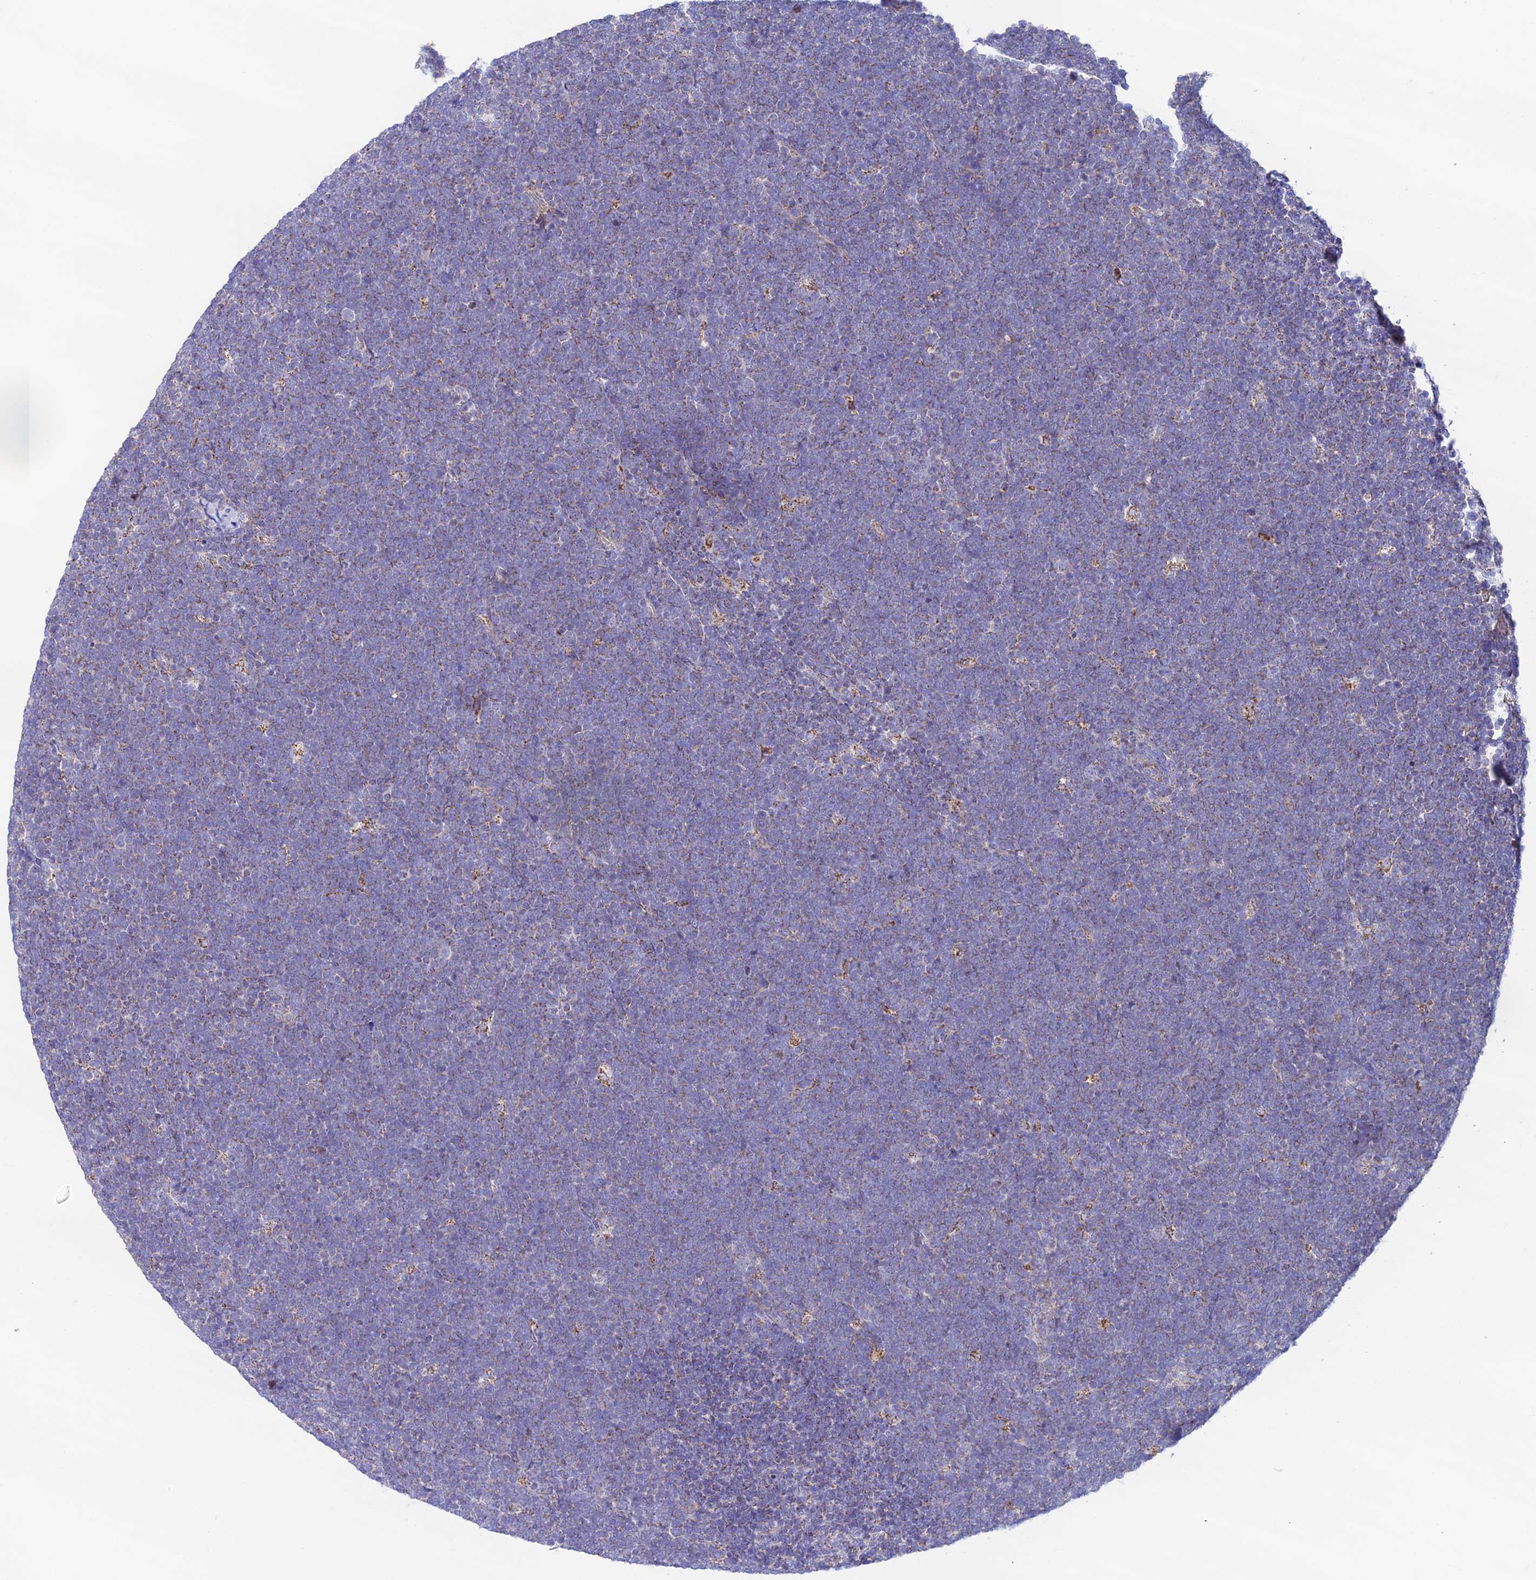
{"staining": {"intensity": "moderate", "quantity": "<25%", "location": "cytoplasmic/membranous"}, "tissue": "lymphoma", "cell_type": "Tumor cells", "image_type": "cancer", "snomed": [{"axis": "morphology", "description": "Malignant lymphoma, non-Hodgkin's type, High grade"}, {"axis": "topography", "description": "Lymph node"}], "caption": "Protein staining exhibits moderate cytoplasmic/membranous staining in approximately <25% of tumor cells in malignant lymphoma, non-Hodgkin's type (high-grade). (IHC, brightfield microscopy, high magnification).", "gene": "HSDL2", "patient": {"sex": "male", "age": 13}}